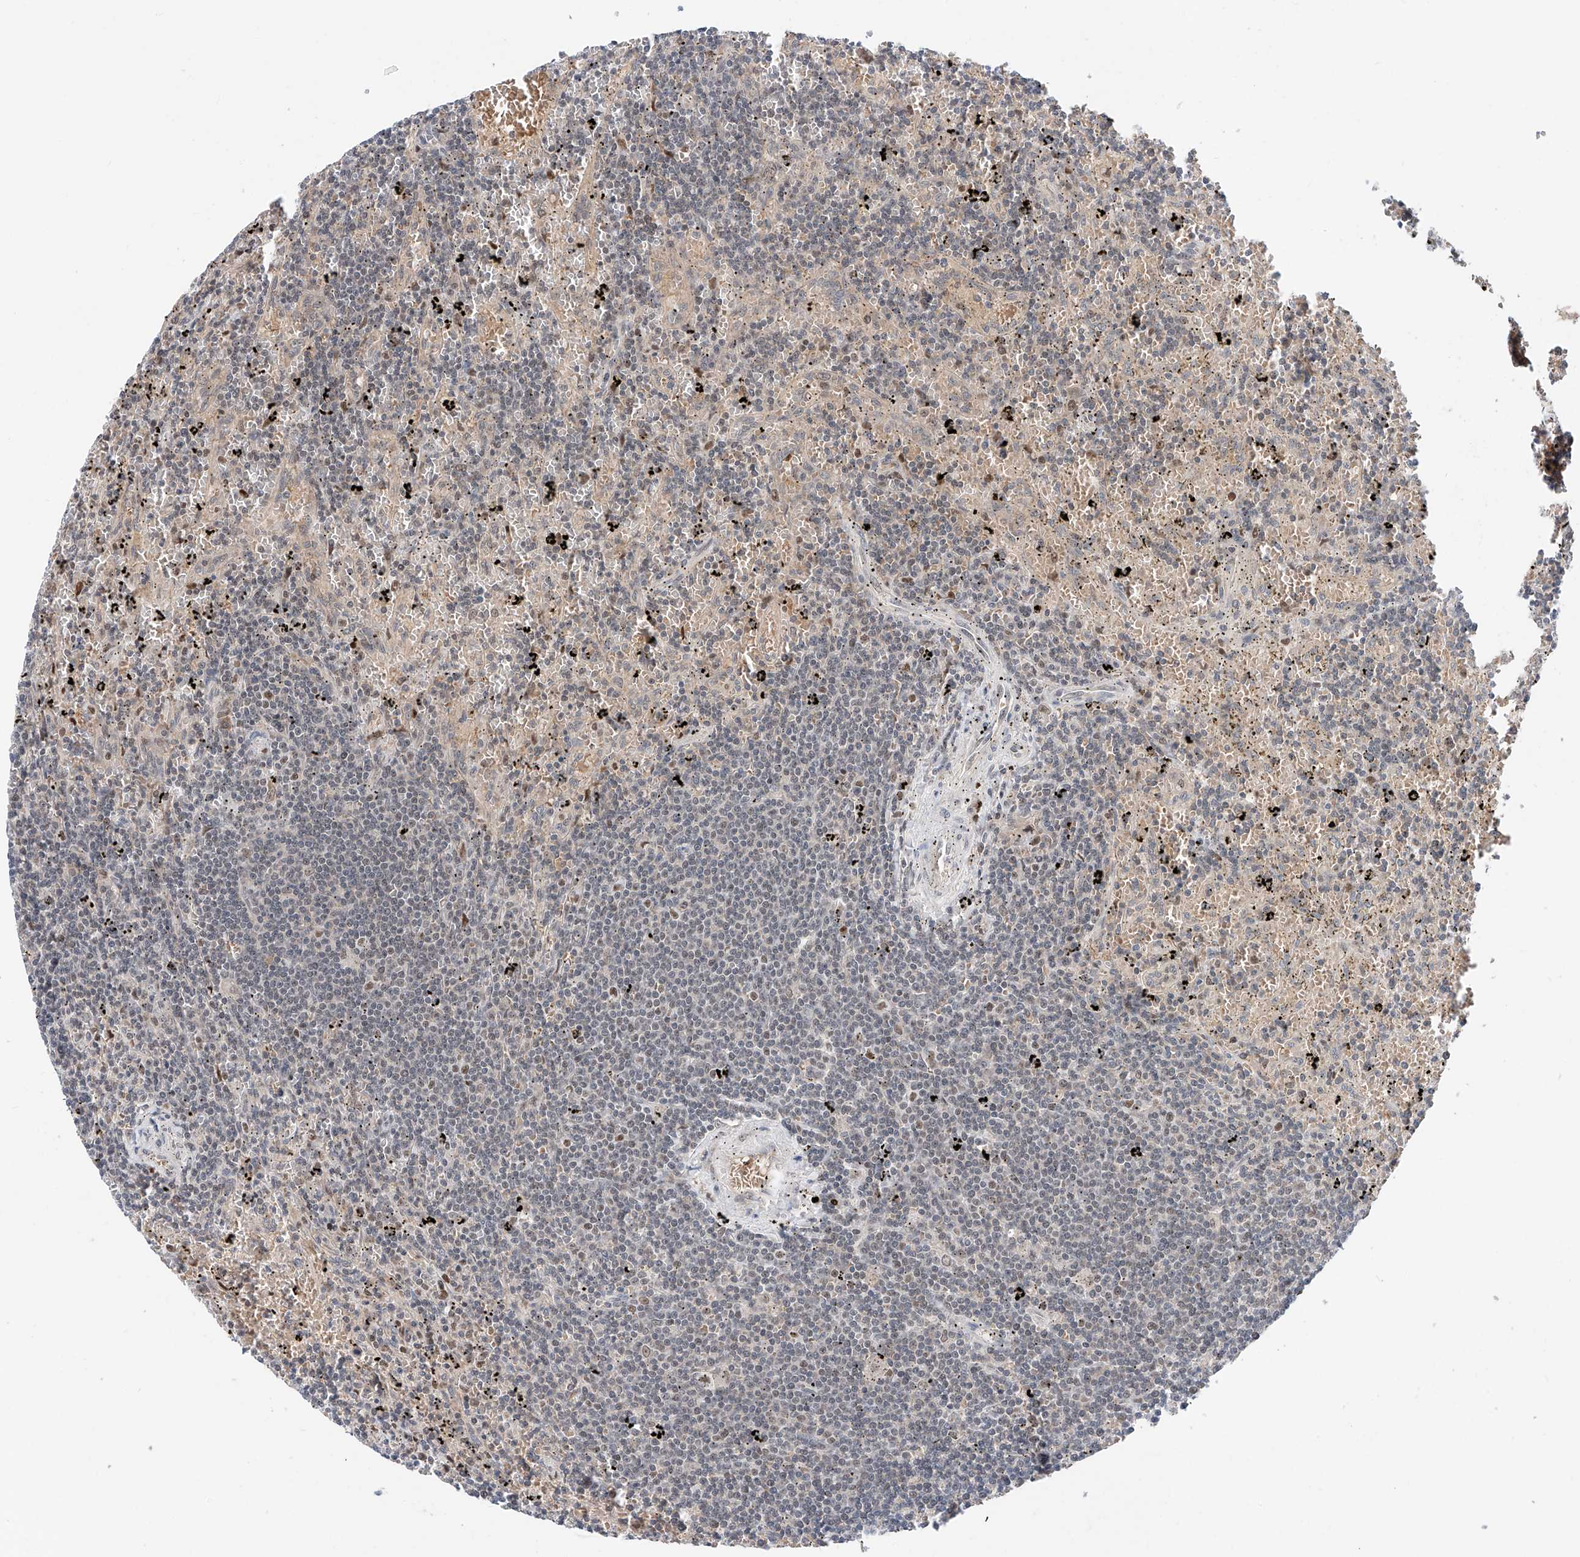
{"staining": {"intensity": "negative", "quantity": "none", "location": "none"}, "tissue": "lymphoma", "cell_type": "Tumor cells", "image_type": "cancer", "snomed": [{"axis": "morphology", "description": "Malignant lymphoma, non-Hodgkin's type, Low grade"}, {"axis": "topography", "description": "Spleen"}], "caption": "Micrograph shows no protein expression in tumor cells of lymphoma tissue.", "gene": "SNRNP200", "patient": {"sex": "male", "age": 76}}